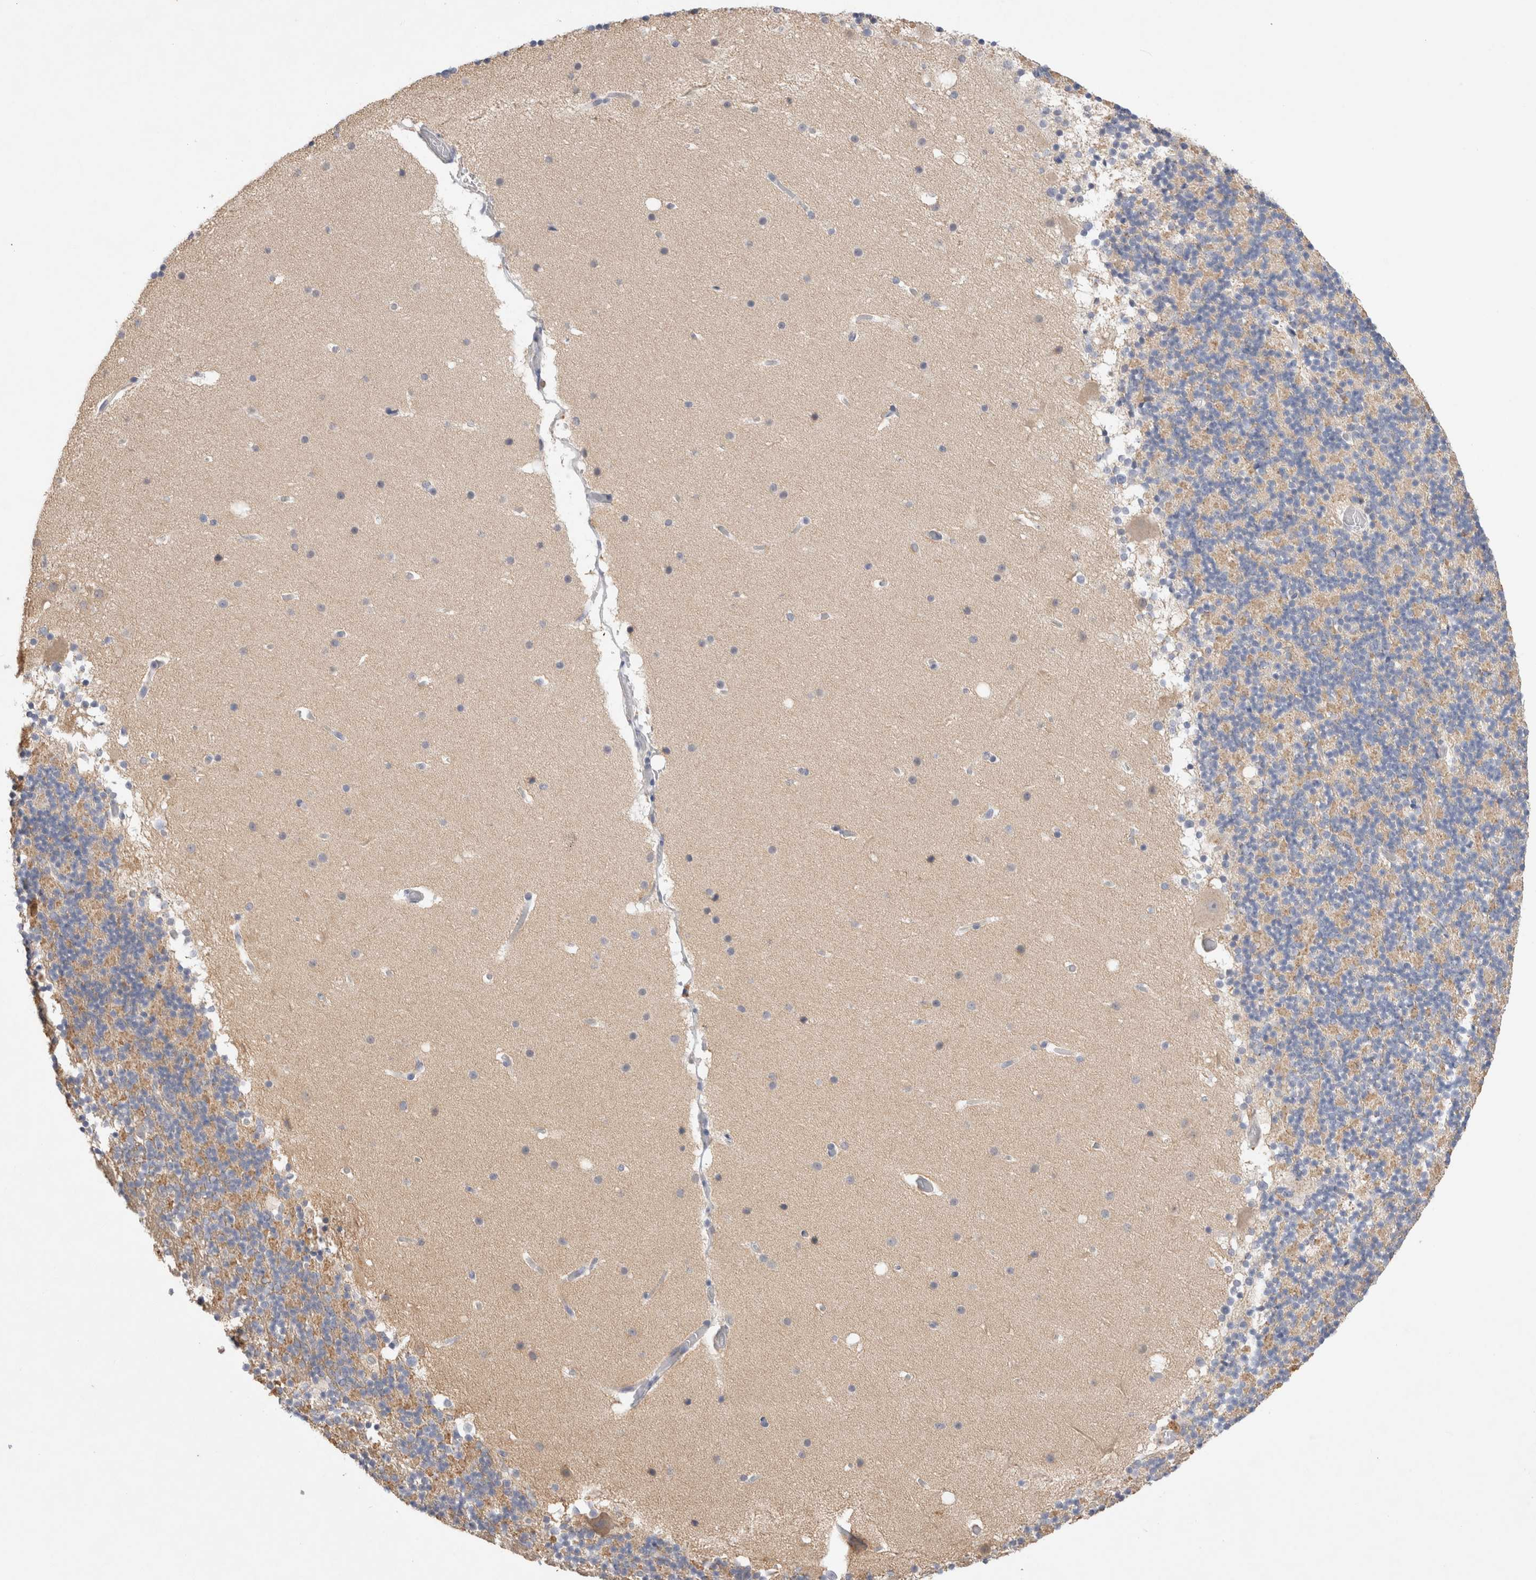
{"staining": {"intensity": "weak", "quantity": ">75%", "location": "cytoplasmic/membranous"}, "tissue": "cerebellum", "cell_type": "Cells in granular layer", "image_type": "normal", "snomed": [{"axis": "morphology", "description": "Normal tissue, NOS"}, {"axis": "topography", "description": "Cerebellum"}], "caption": "High-magnification brightfield microscopy of unremarkable cerebellum stained with DAB (3,3'-diaminobenzidine) (brown) and counterstained with hematoxylin (blue). cells in granular layer exhibit weak cytoplasmic/membranous staining is identified in about>75% of cells. (DAB (3,3'-diaminobenzidine) = brown stain, brightfield microscopy at high magnification).", "gene": "GAS1", "patient": {"sex": "male", "age": 57}}